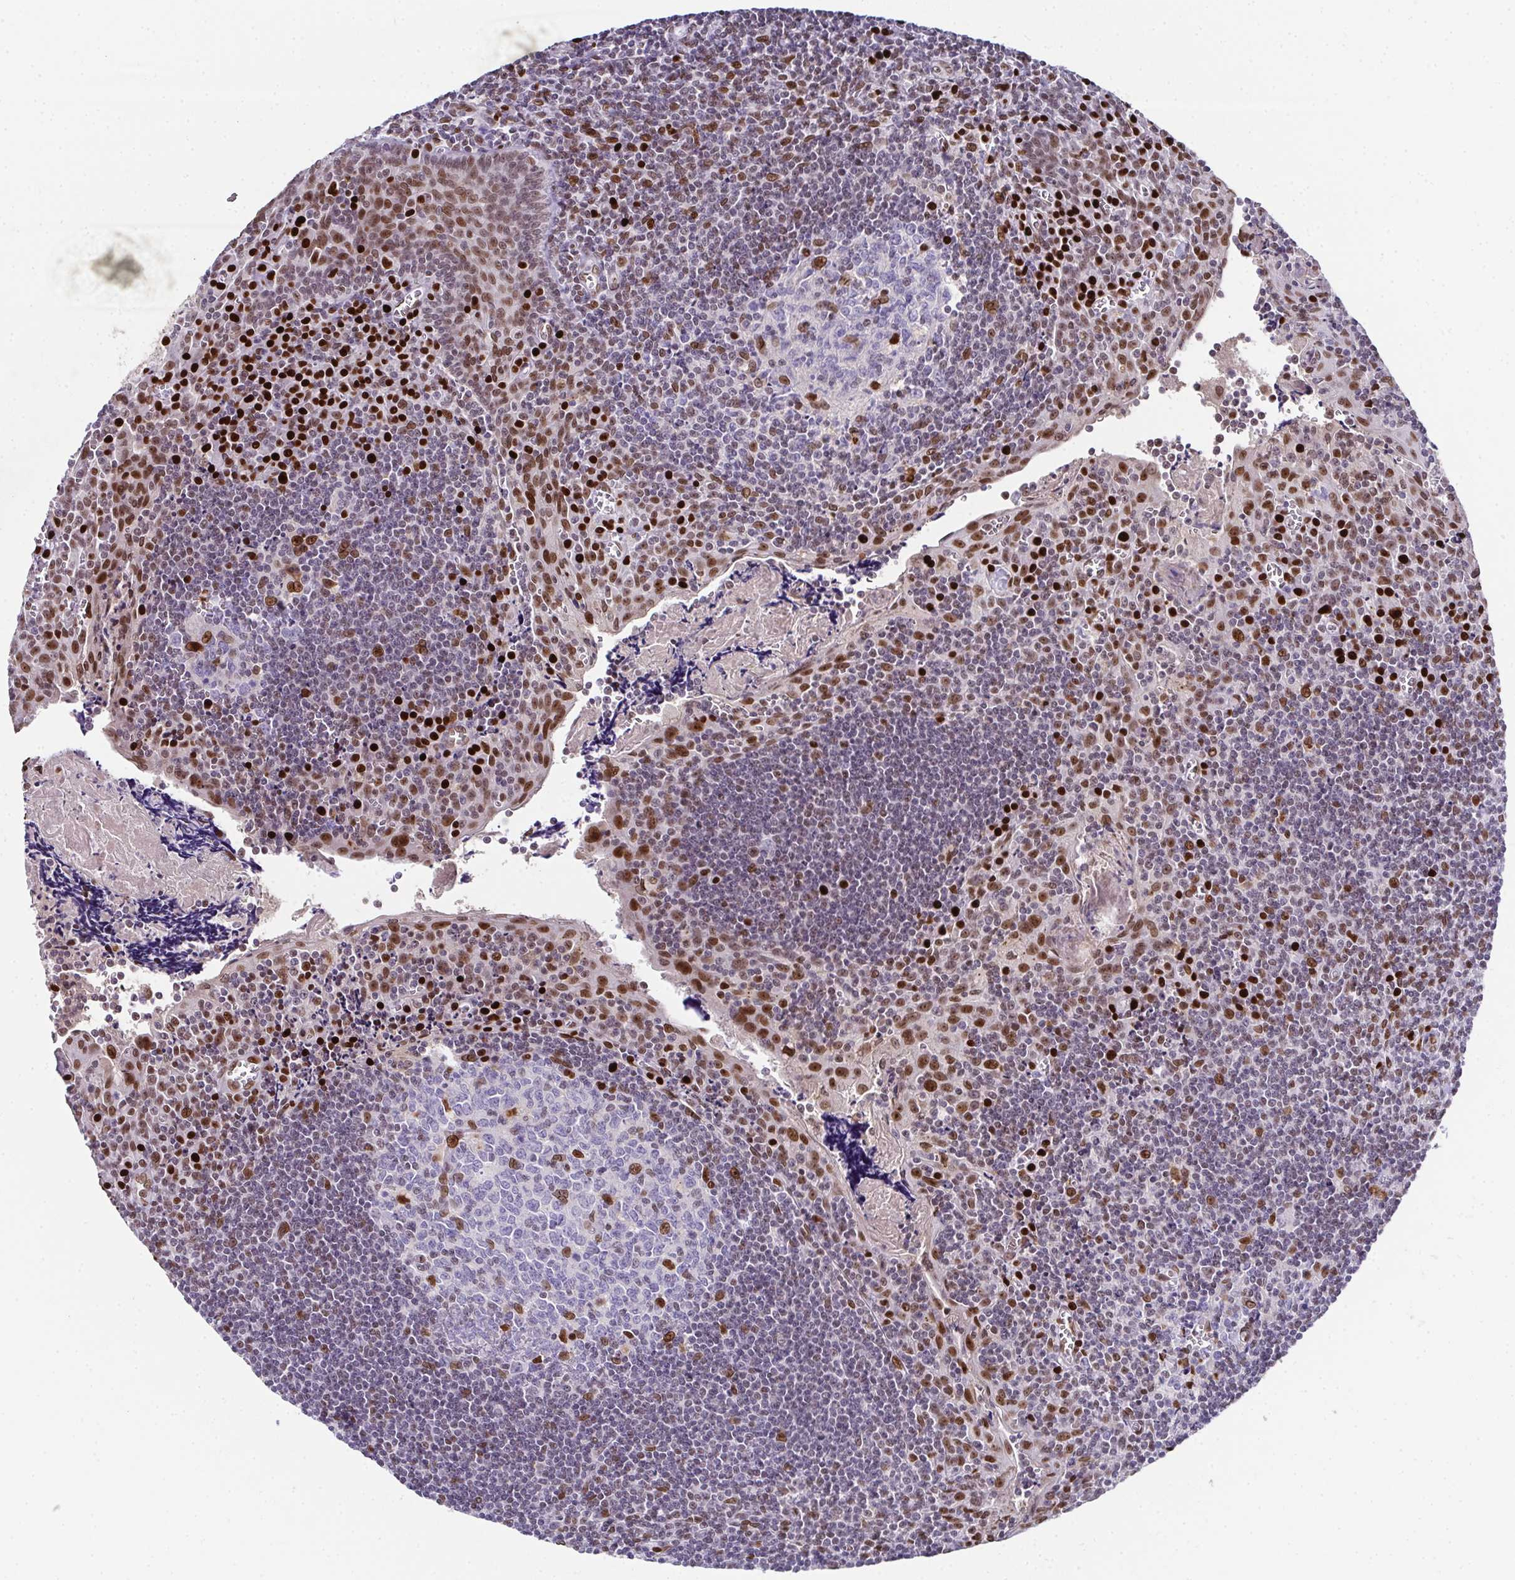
{"staining": {"intensity": "strong", "quantity": "<25%", "location": "nuclear"}, "tissue": "tonsil", "cell_type": "Germinal center cells", "image_type": "normal", "snomed": [{"axis": "morphology", "description": "Normal tissue, NOS"}, {"axis": "morphology", "description": "Inflammation, NOS"}, {"axis": "topography", "description": "Tonsil"}], "caption": "DAB (3,3'-diaminobenzidine) immunohistochemical staining of normal tonsil exhibits strong nuclear protein staining in approximately <25% of germinal center cells. Ihc stains the protein of interest in brown and the nuclei are stained blue.", "gene": "RB1", "patient": {"sex": "female", "age": 31}}